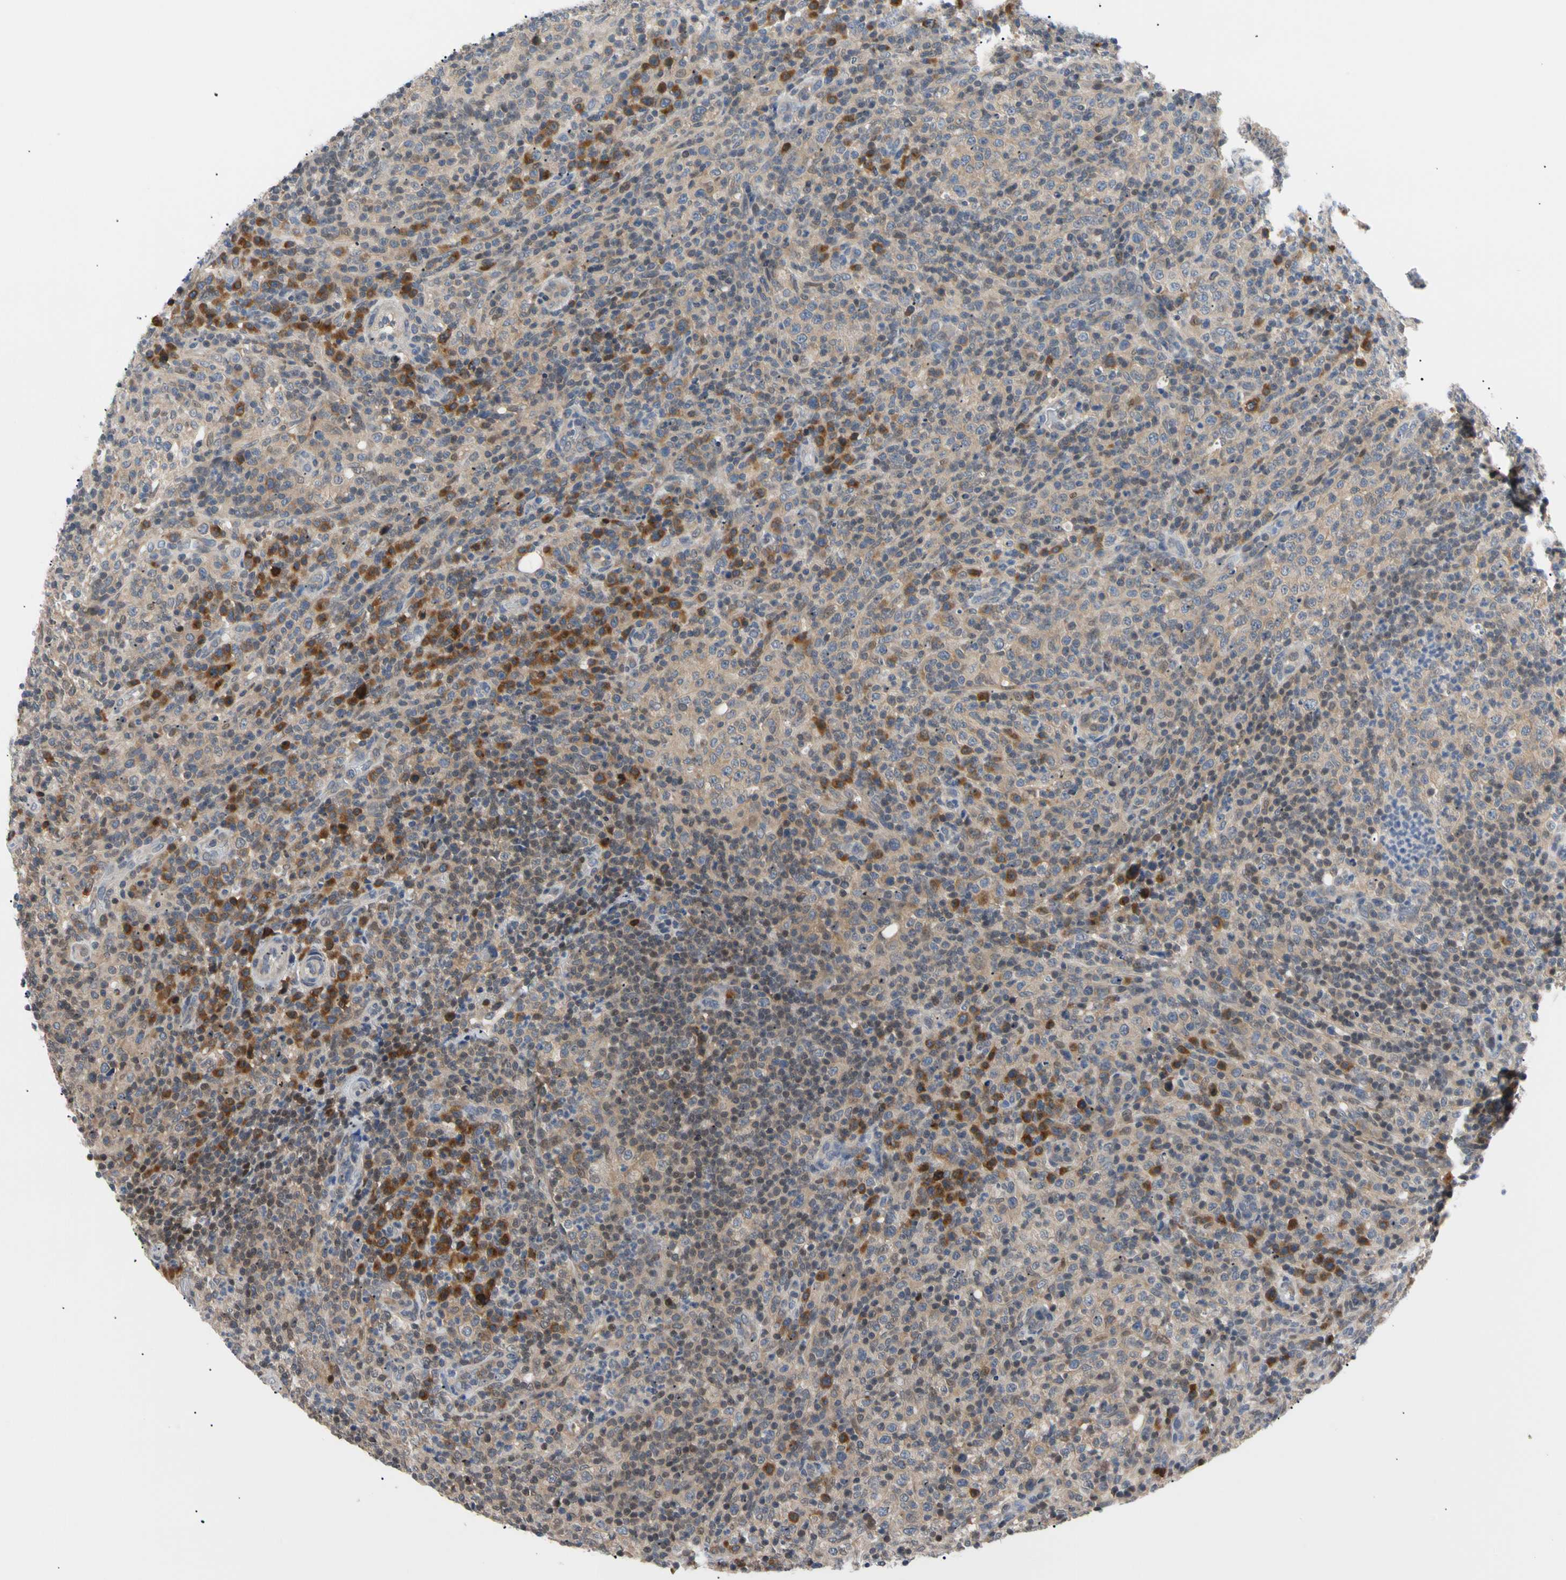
{"staining": {"intensity": "moderate", "quantity": ">75%", "location": "cytoplasmic/membranous"}, "tissue": "lymphoma", "cell_type": "Tumor cells", "image_type": "cancer", "snomed": [{"axis": "morphology", "description": "Malignant lymphoma, non-Hodgkin's type, High grade"}, {"axis": "topography", "description": "Lymph node"}], "caption": "DAB immunohistochemical staining of human malignant lymphoma, non-Hodgkin's type (high-grade) displays moderate cytoplasmic/membranous protein positivity in about >75% of tumor cells.", "gene": "SEC23B", "patient": {"sex": "female", "age": 76}}